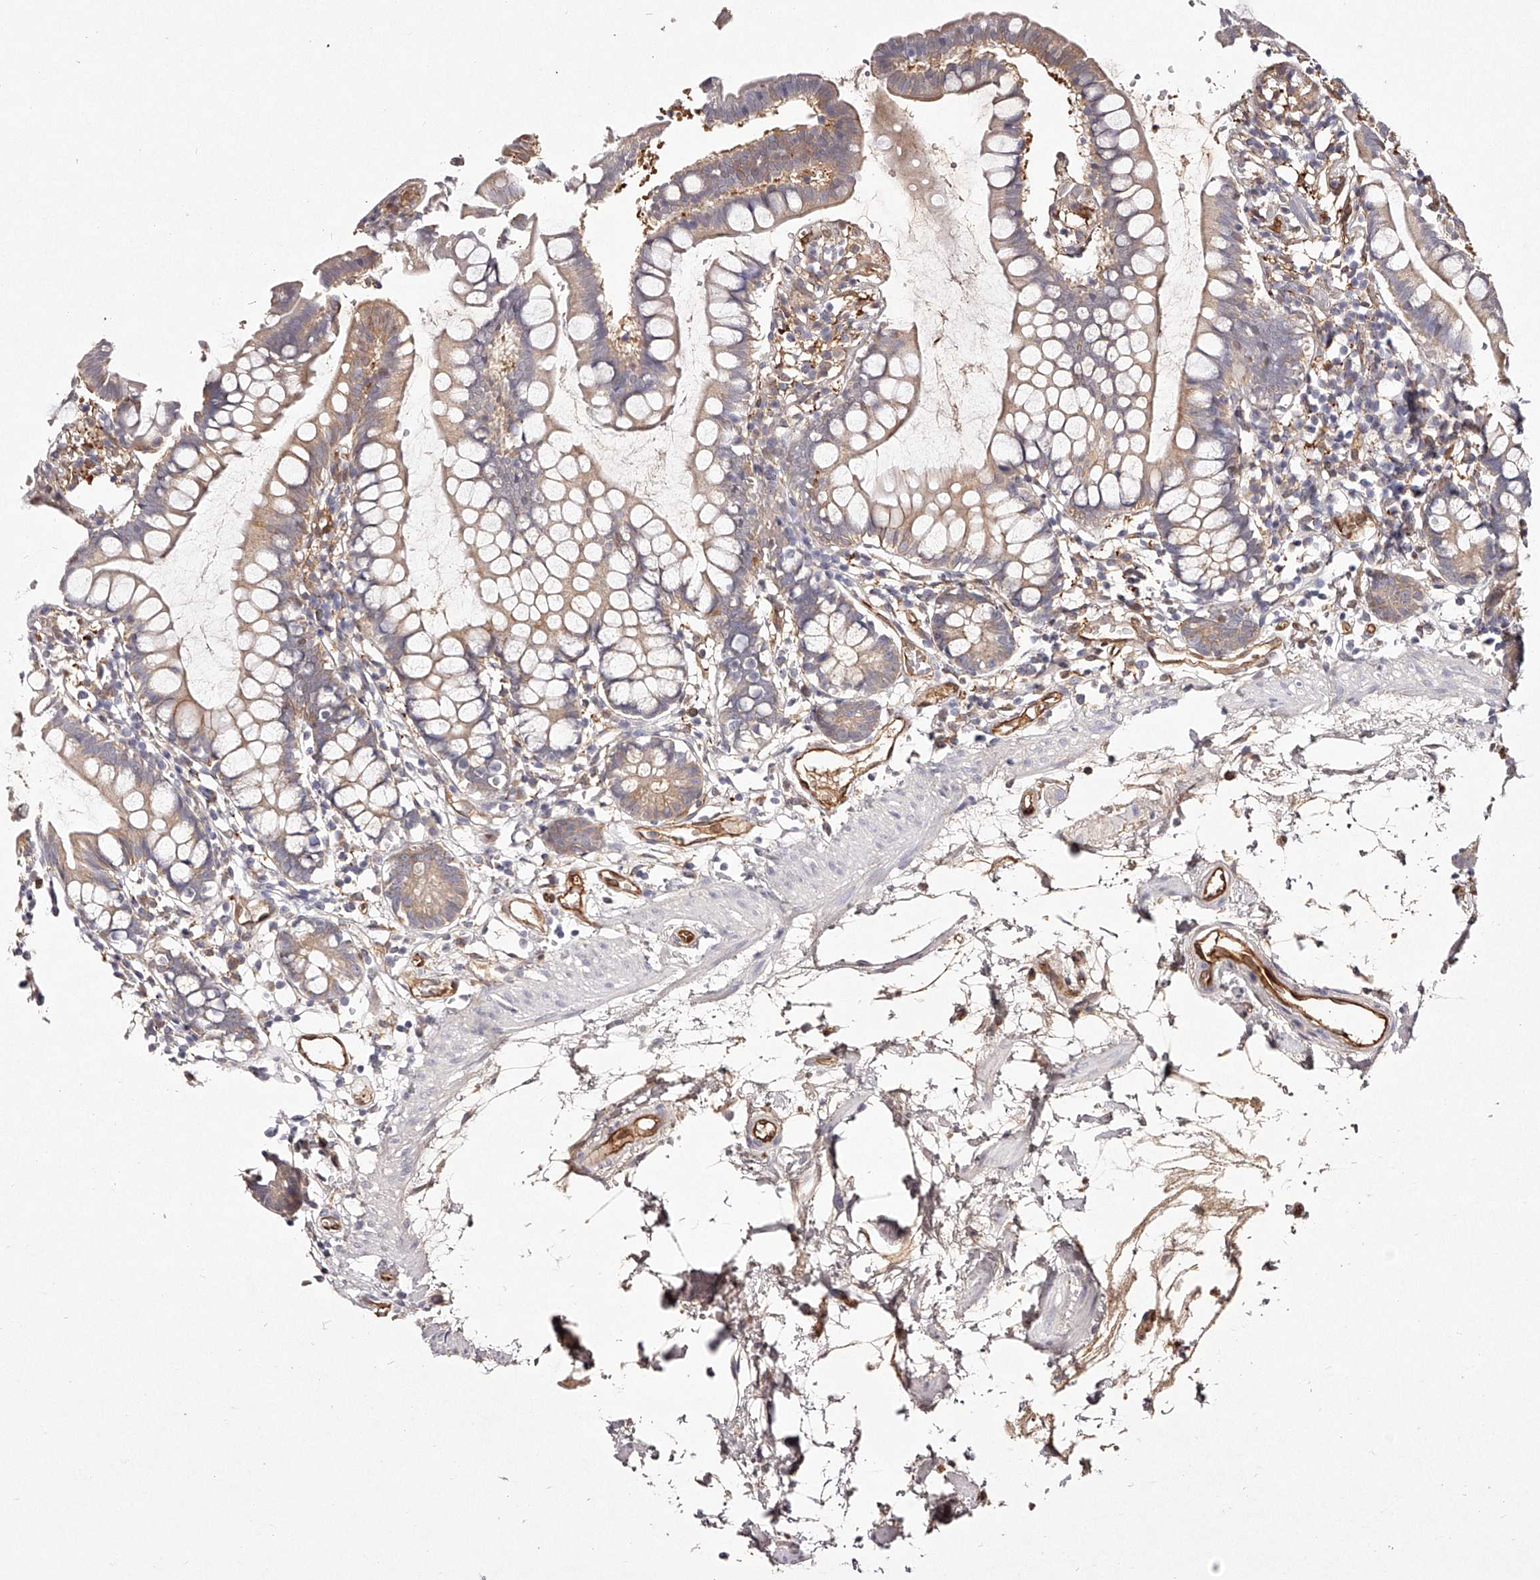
{"staining": {"intensity": "moderate", "quantity": ">75%", "location": "cytoplasmic/membranous"}, "tissue": "small intestine", "cell_type": "Glandular cells", "image_type": "normal", "snomed": [{"axis": "morphology", "description": "Normal tissue, NOS"}, {"axis": "topography", "description": "Small intestine"}], "caption": "Protein staining by immunohistochemistry demonstrates moderate cytoplasmic/membranous positivity in approximately >75% of glandular cells in normal small intestine. The protein is stained brown, and the nuclei are stained in blue (DAB IHC with brightfield microscopy, high magnification).", "gene": "LAP3", "patient": {"sex": "female", "age": 84}}